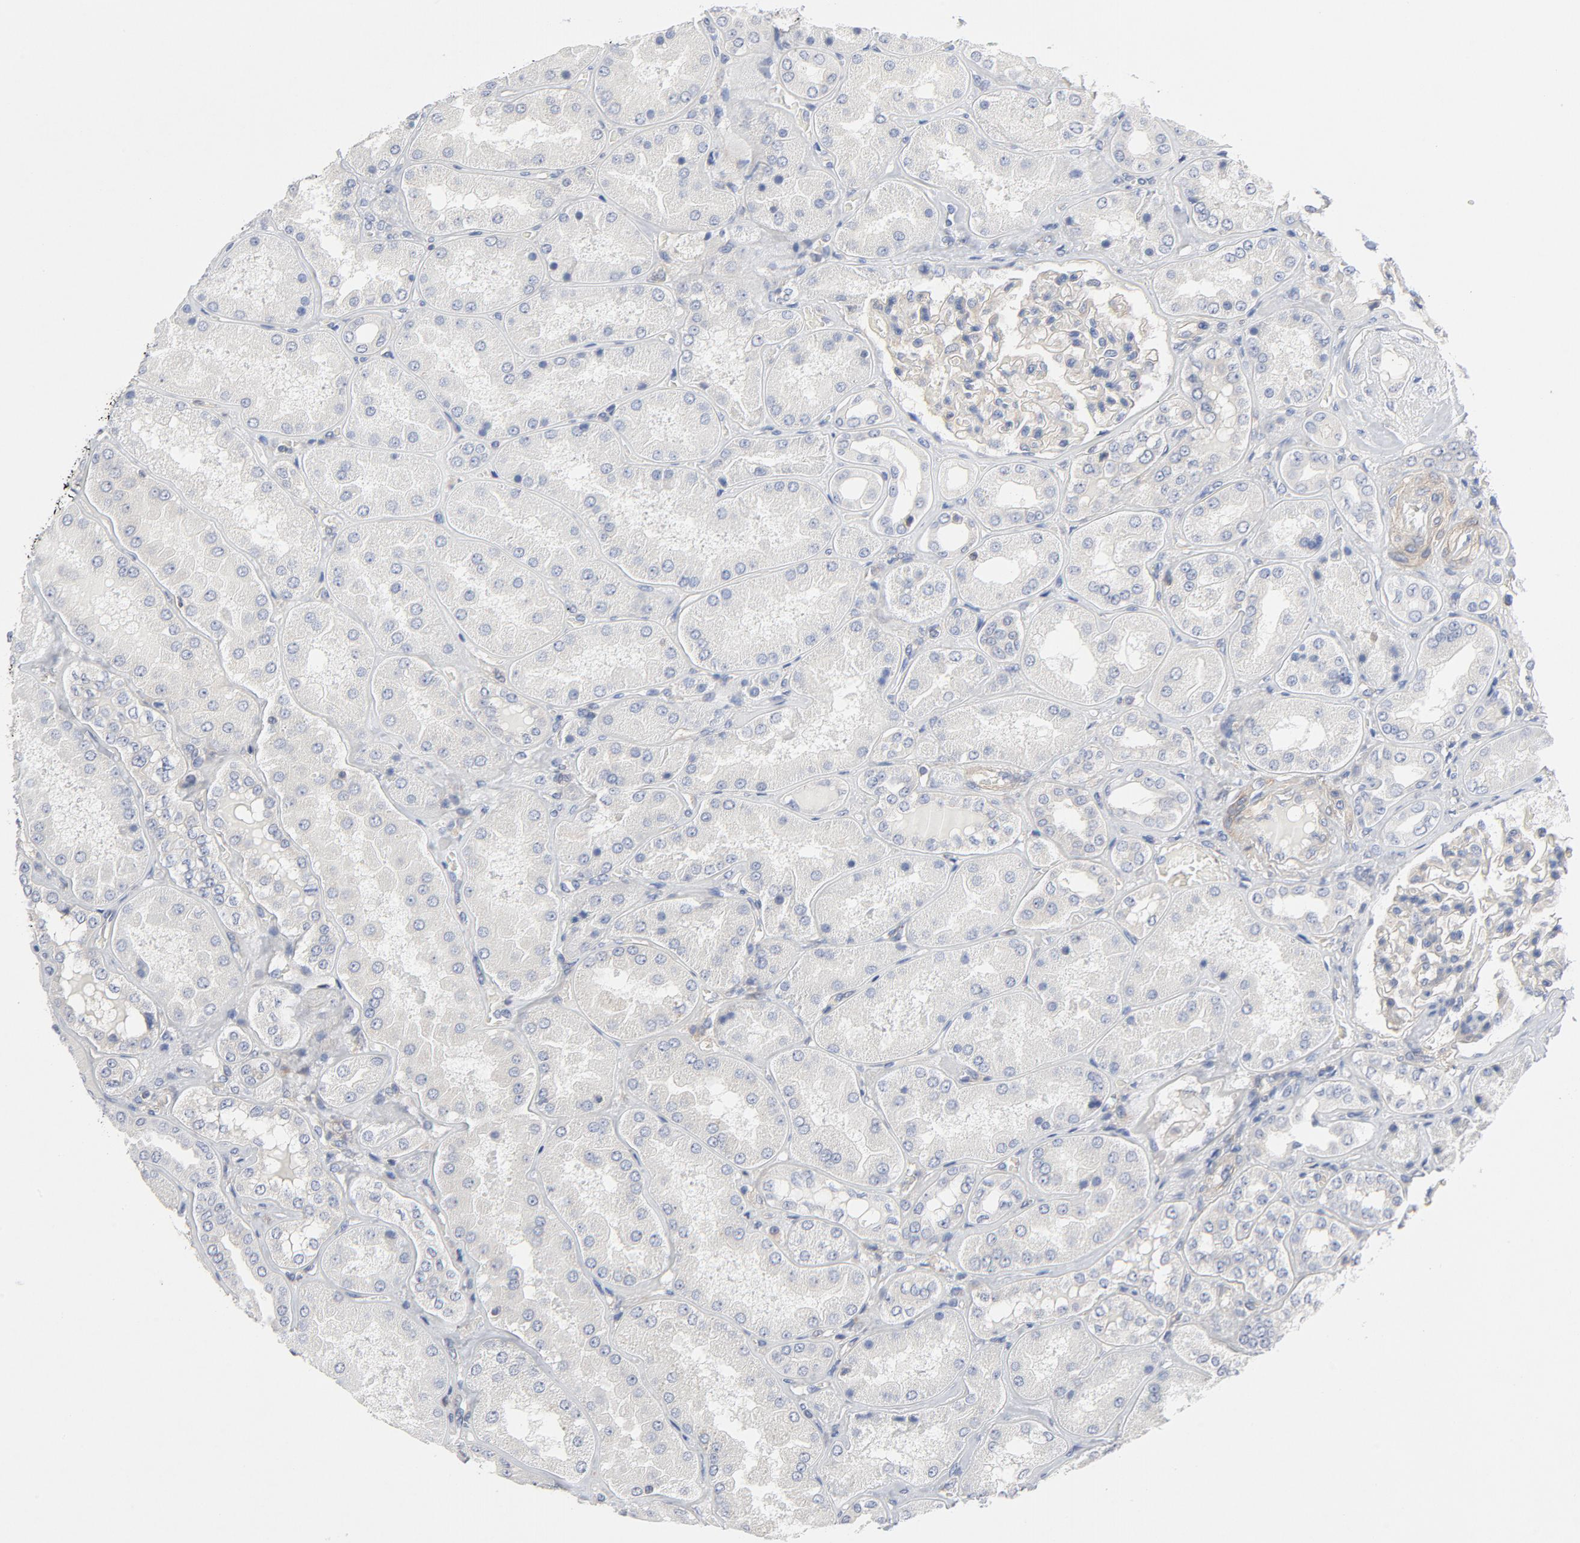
{"staining": {"intensity": "moderate", "quantity": "25%-75%", "location": "cytoplasmic/membranous"}, "tissue": "kidney", "cell_type": "Cells in glomeruli", "image_type": "normal", "snomed": [{"axis": "morphology", "description": "Normal tissue, NOS"}, {"axis": "topography", "description": "Kidney"}], "caption": "An image showing moderate cytoplasmic/membranous positivity in approximately 25%-75% of cells in glomeruli in normal kidney, as visualized by brown immunohistochemical staining.", "gene": "ROCK1", "patient": {"sex": "female", "age": 56}}